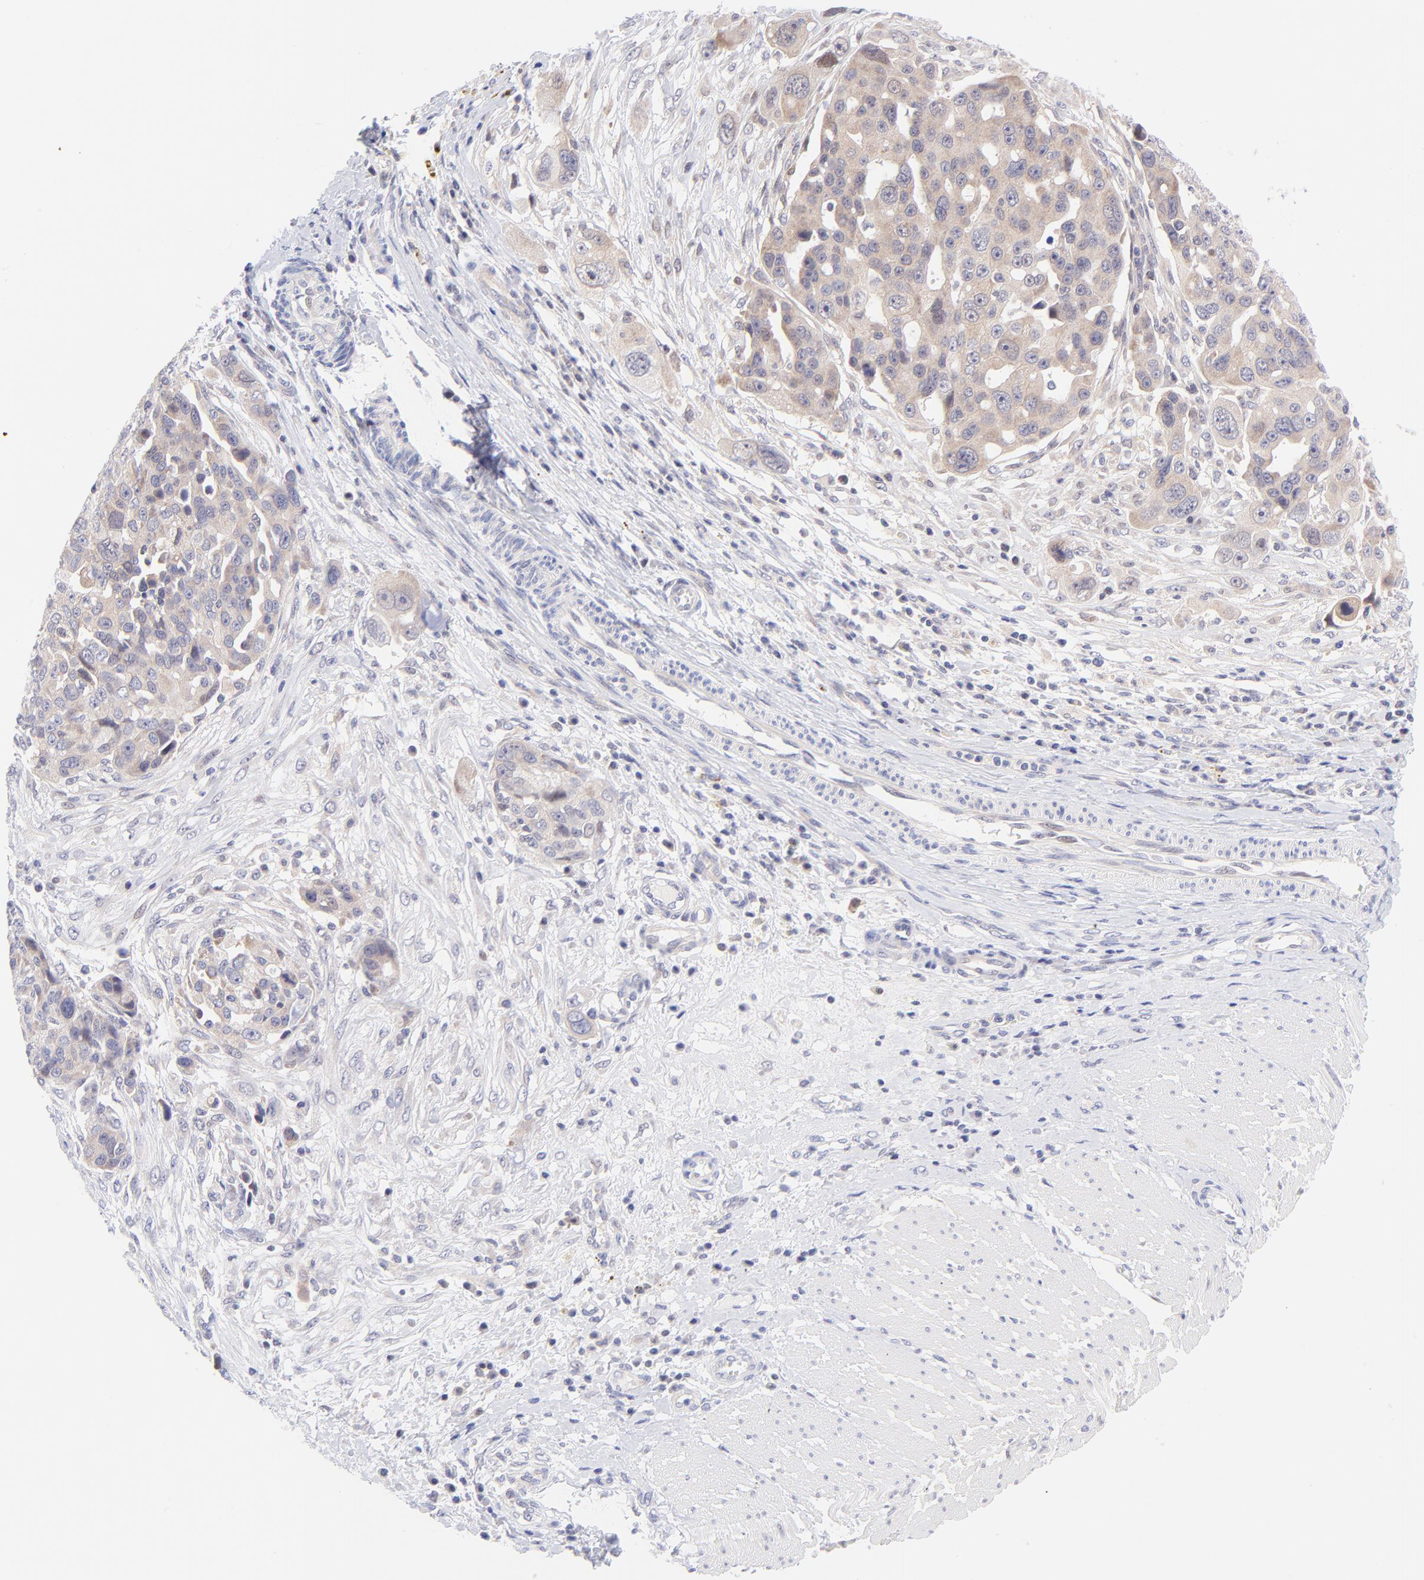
{"staining": {"intensity": "weak", "quantity": ">75%", "location": "cytoplasmic/membranous"}, "tissue": "ovarian cancer", "cell_type": "Tumor cells", "image_type": "cancer", "snomed": [{"axis": "morphology", "description": "Carcinoma, endometroid"}, {"axis": "topography", "description": "Ovary"}], "caption": "Immunohistochemical staining of ovarian cancer exhibits weak cytoplasmic/membranous protein positivity in approximately >75% of tumor cells.", "gene": "PBDC1", "patient": {"sex": "female", "age": 75}}